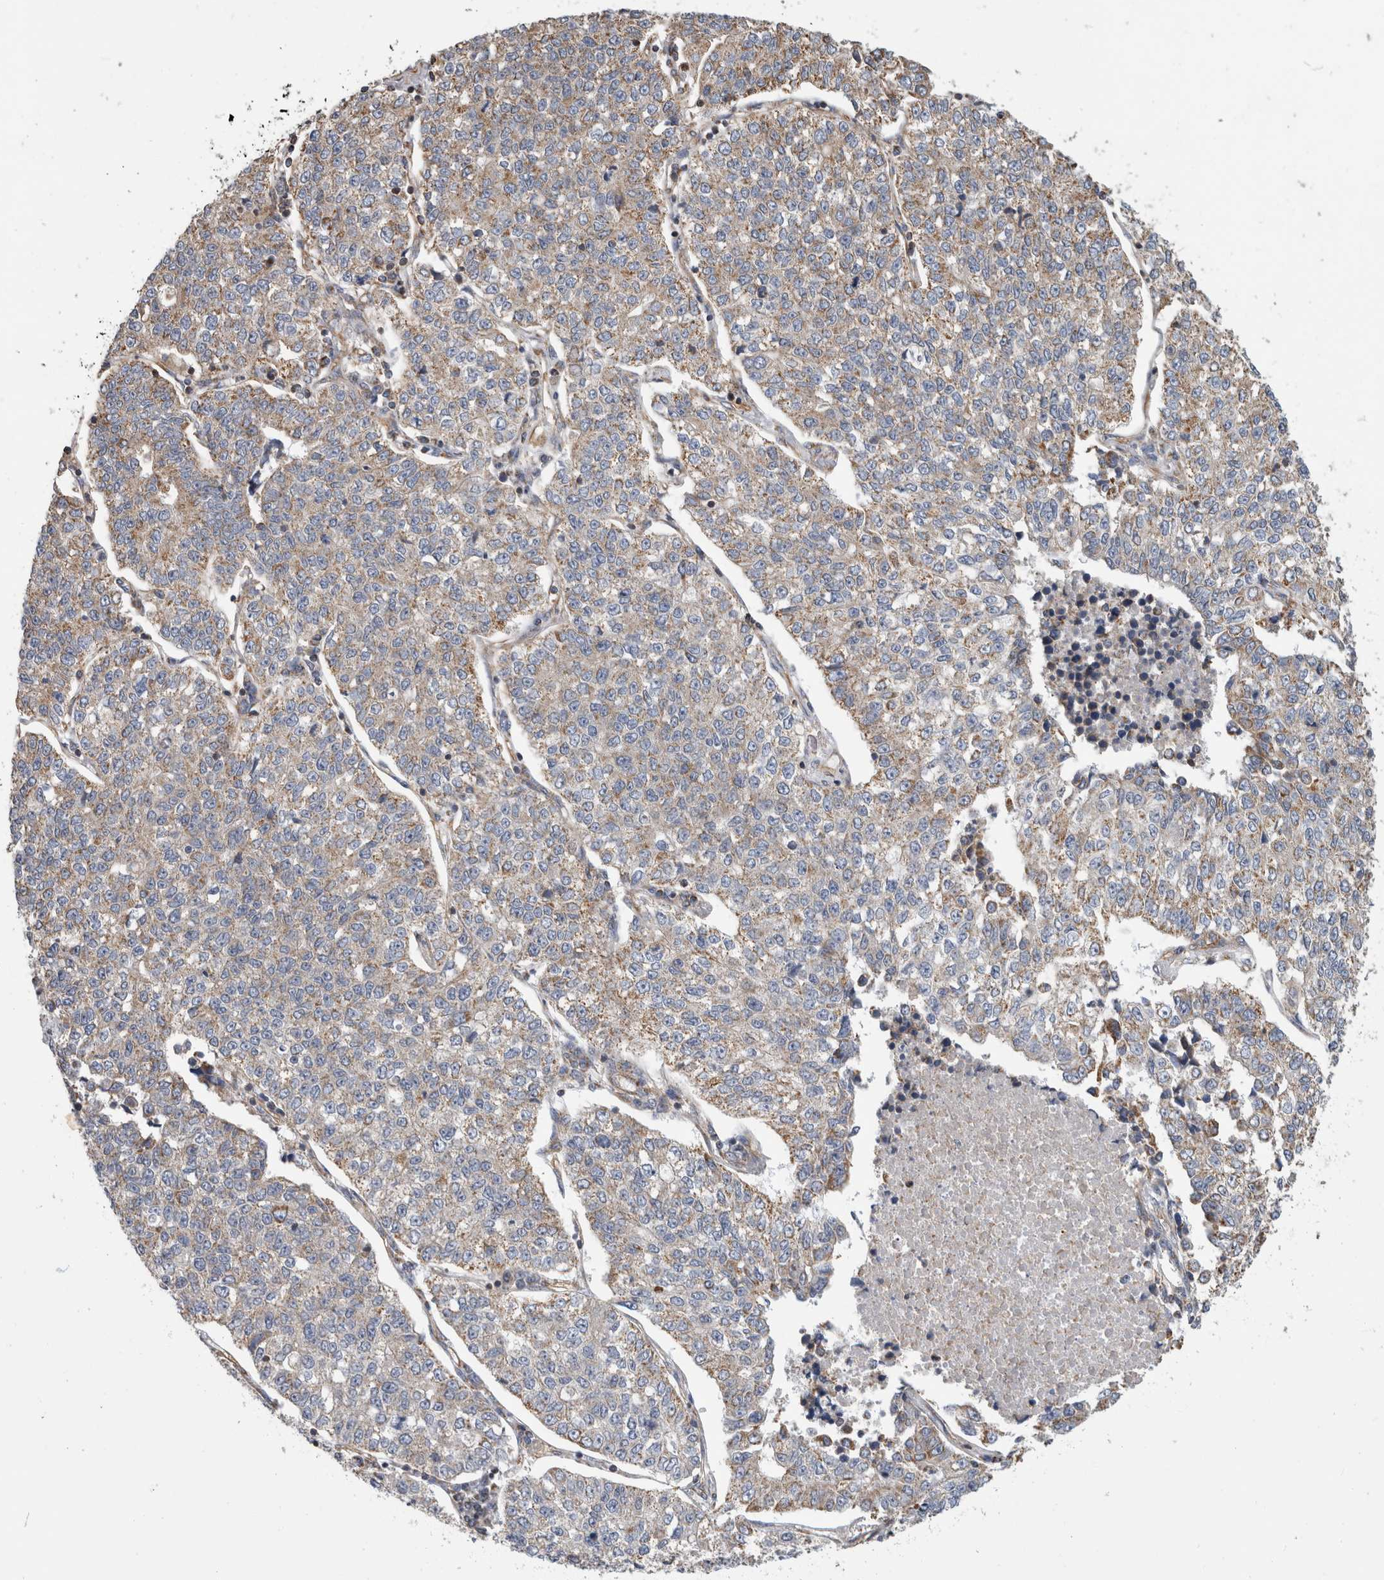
{"staining": {"intensity": "weak", "quantity": ">75%", "location": "cytoplasmic/membranous"}, "tissue": "lung cancer", "cell_type": "Tumor cells", "image_type": "cancer", "snomed": [{"axis": "morphology", "description": "Adenocarcinoma, NOS"}, {"axis": "topography", "description": "Lung"}], "caption": "Immunohistochemical staining of adenocarcinoma (lung) demonstrates low levels of weak cytoplasmic/membranous expression in about >75% of tumor cells.", "gene": "SFXN2", "patient": {"sex": "male", "age": 49}}